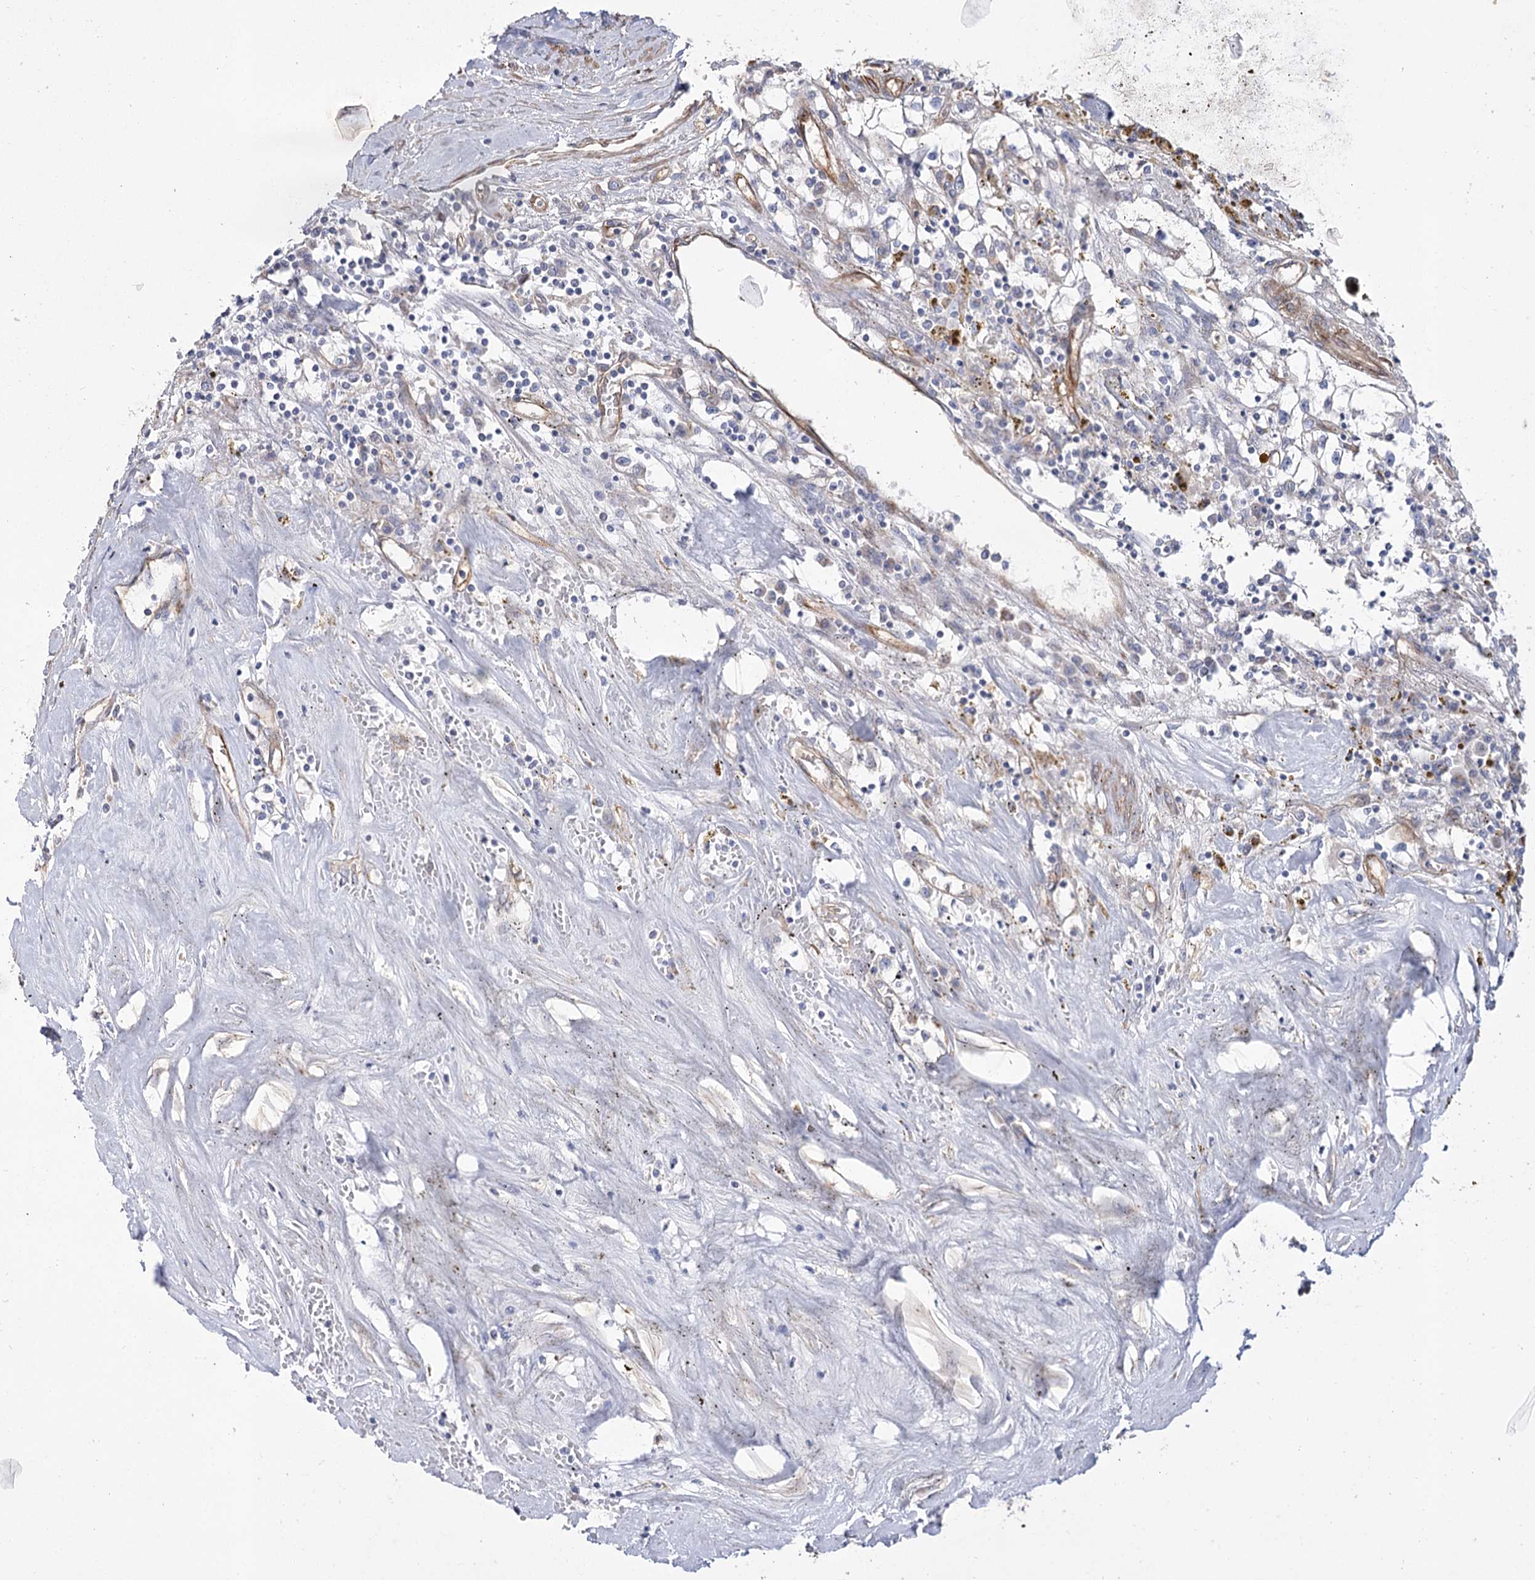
{"staining": {"intensity": "negative", "quantity": "none", "location": "none"}, "tissue": "renal cancer", "cell_type": "Tumor cells", "image_type": "cancer", "snomed": [{"axis": "morphology", "description": "Adenocarcinoma, NOS"}, {"axis": "topography", "description": "Kidney"}], "caption": "DAB (3,3'-diaminobenzidine) immunohistochemical staining of human renal cancer reveals no significant expression in tumor cells.", "gene": "TMEM164", "patient": {"sex": "male", "age": 56}}